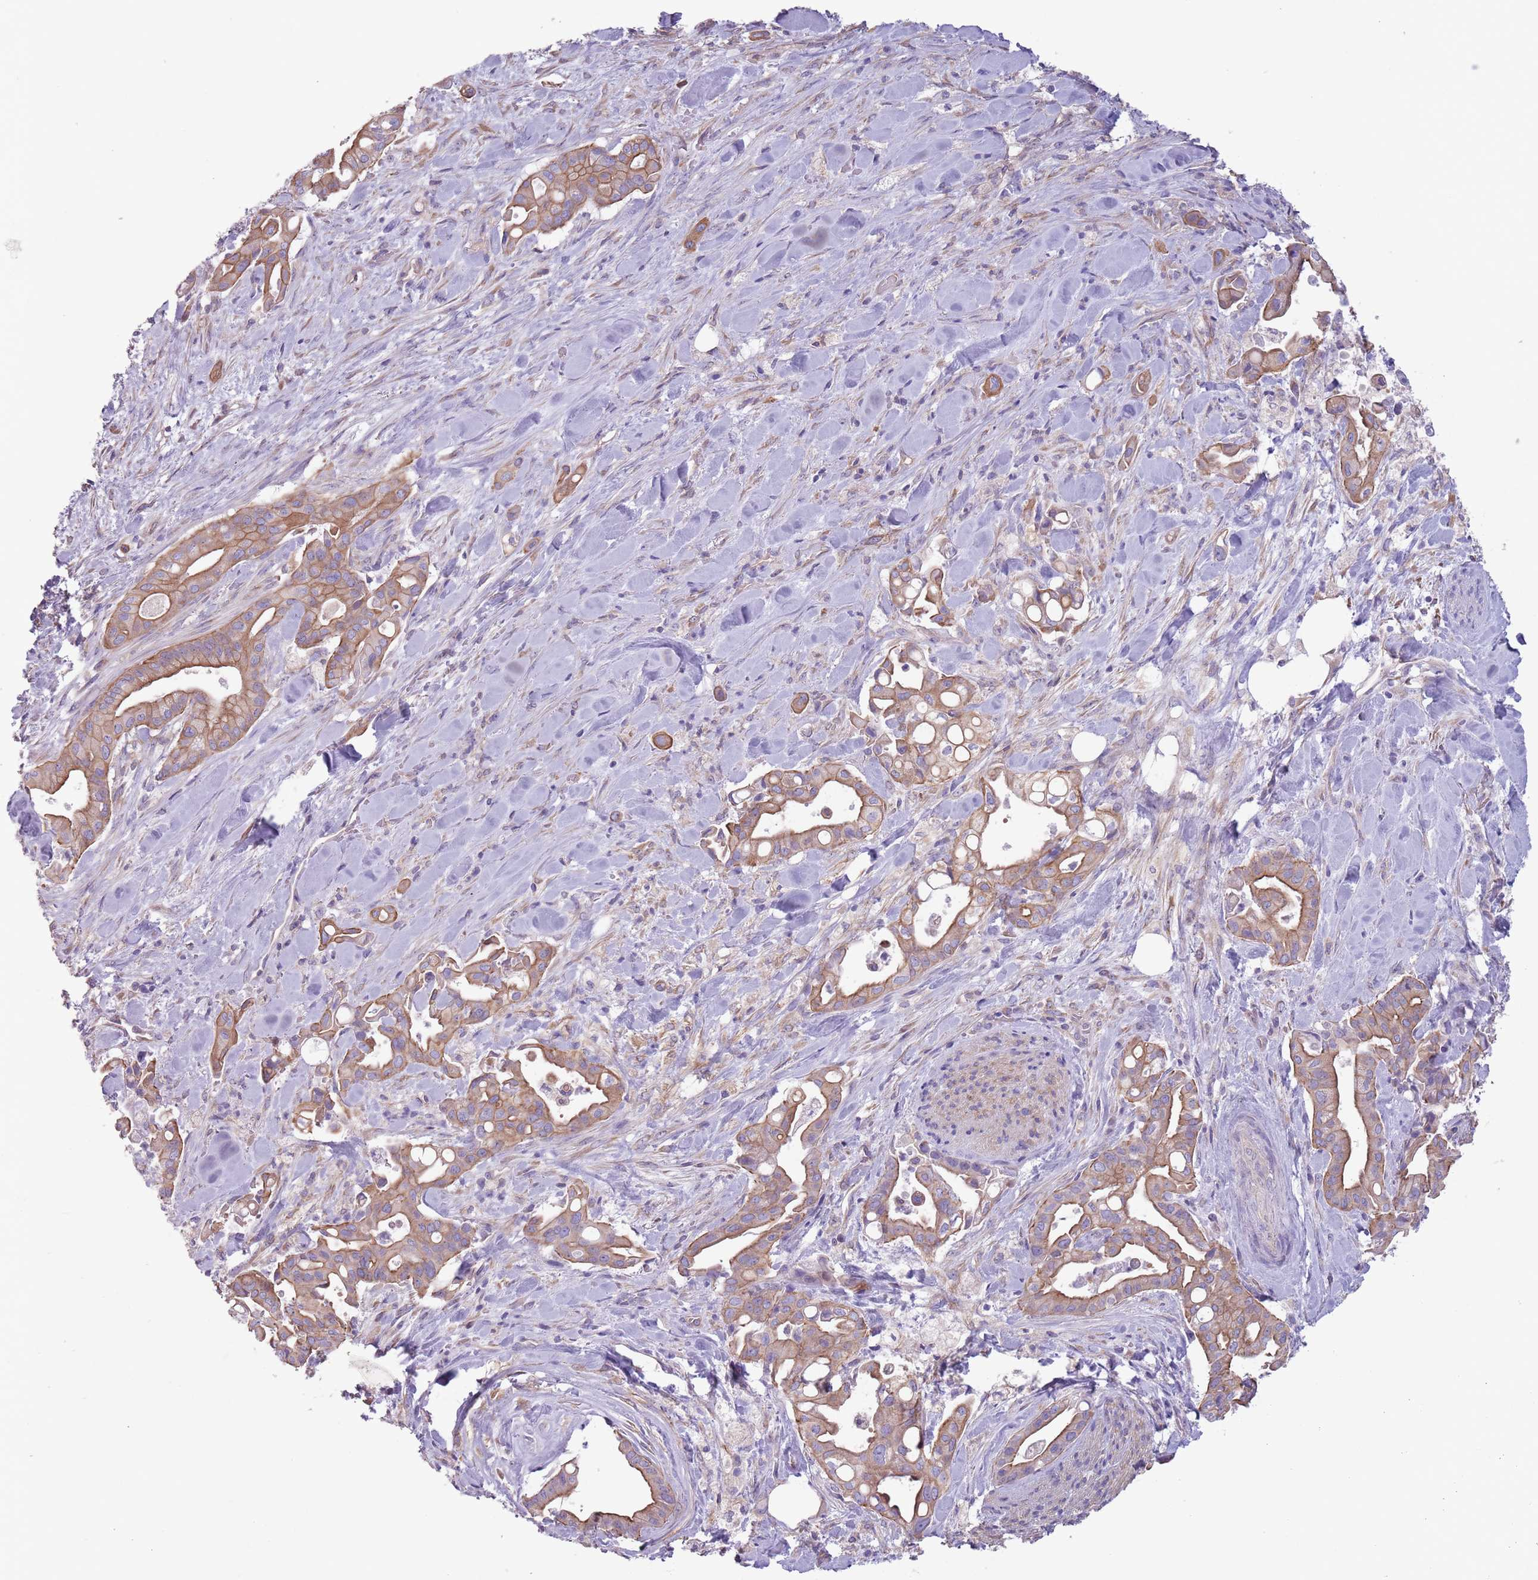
{"staining": {"intensity": "moderate", "quantity": ">75%", "location": "cytoplasmic/membranous"}, "tissue": "liver cancer", "cell_type": "Tumor cells", "image_type": "cancer", "snomed": [{"axis": "morphology", "description": "Cholangiocarcinoma"}, {"axis": "topography", "description": "Liver"}], "caption": "Brown immunohistochemical staining in human liver cholangiocarcinoma exhibits moderate cytoplasmic/membranous staining in approximately >75% of tumor cells. (DAB (3,3'-diaminobenzidine) IHC, brown staining for protein, blue staining for nuclei).", "gene": "RBP3", "patient": {"sex": "female", "age": 68}}